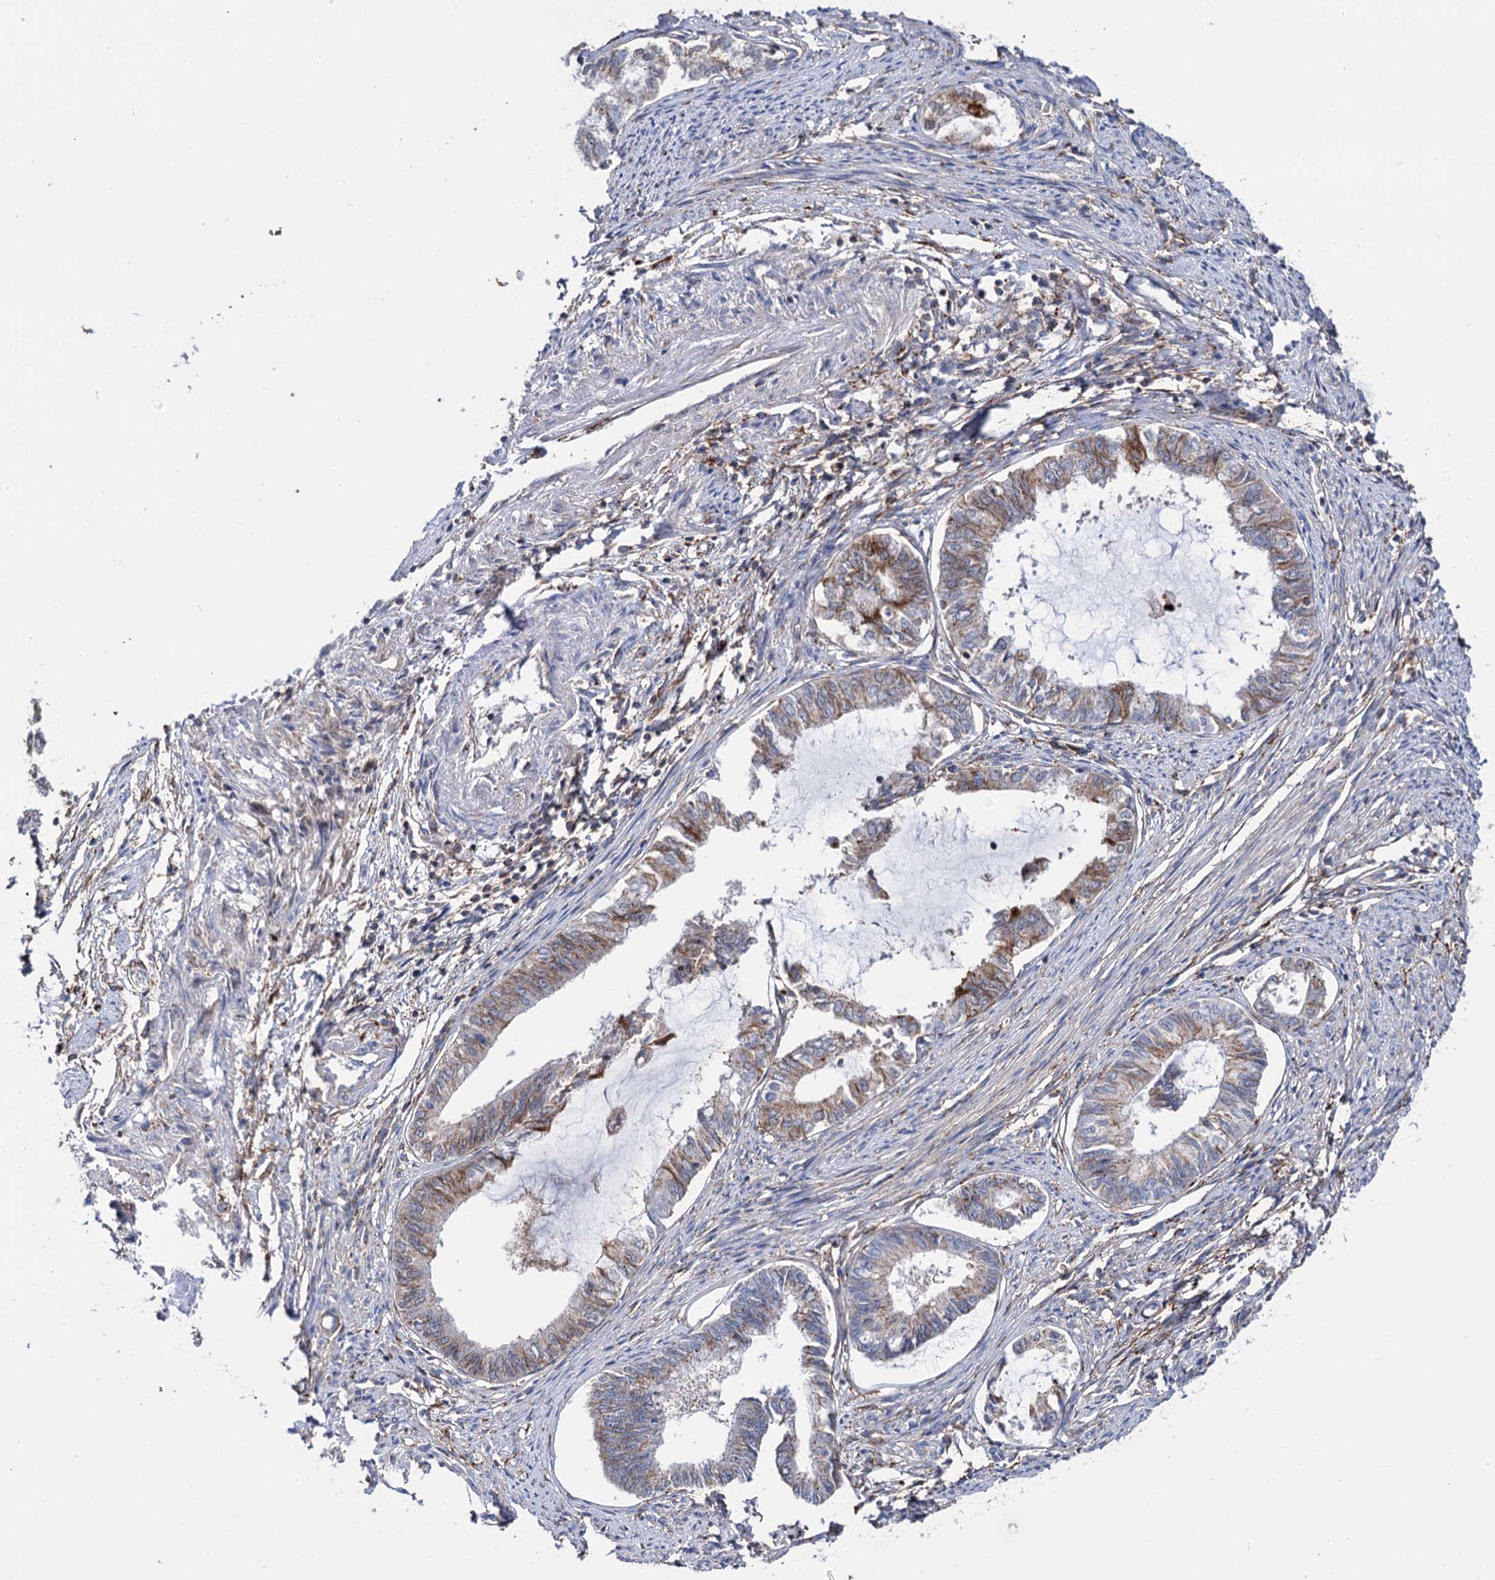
{"staining": {"intensity": "moderate", "quantity": "25%-75%", "location": "cytoplasmic/membranous"}, "tissue": "endometrial cancer", "cell_type": "Tumor cells", "image_type": "cancer", "snomed": [{"axis": "morphology", "description": "Adenocarcinoma, NOS"}, {"axis": "topography", "description": "Endometrium"}], "caption": "Immunohistochemistry (IHC) histopathology image of neoplastic tissue: human adenocarcinoma (endometrial) stained using IHC demonstrates medium levels of moderate protein expression localized specifically in the cytoplasmic/membranous of tumor cells, appearing as a cytoplasmic/membranous brown color.", "gene": "DEF6", "patient": {"sex": "female", "age": 86}}